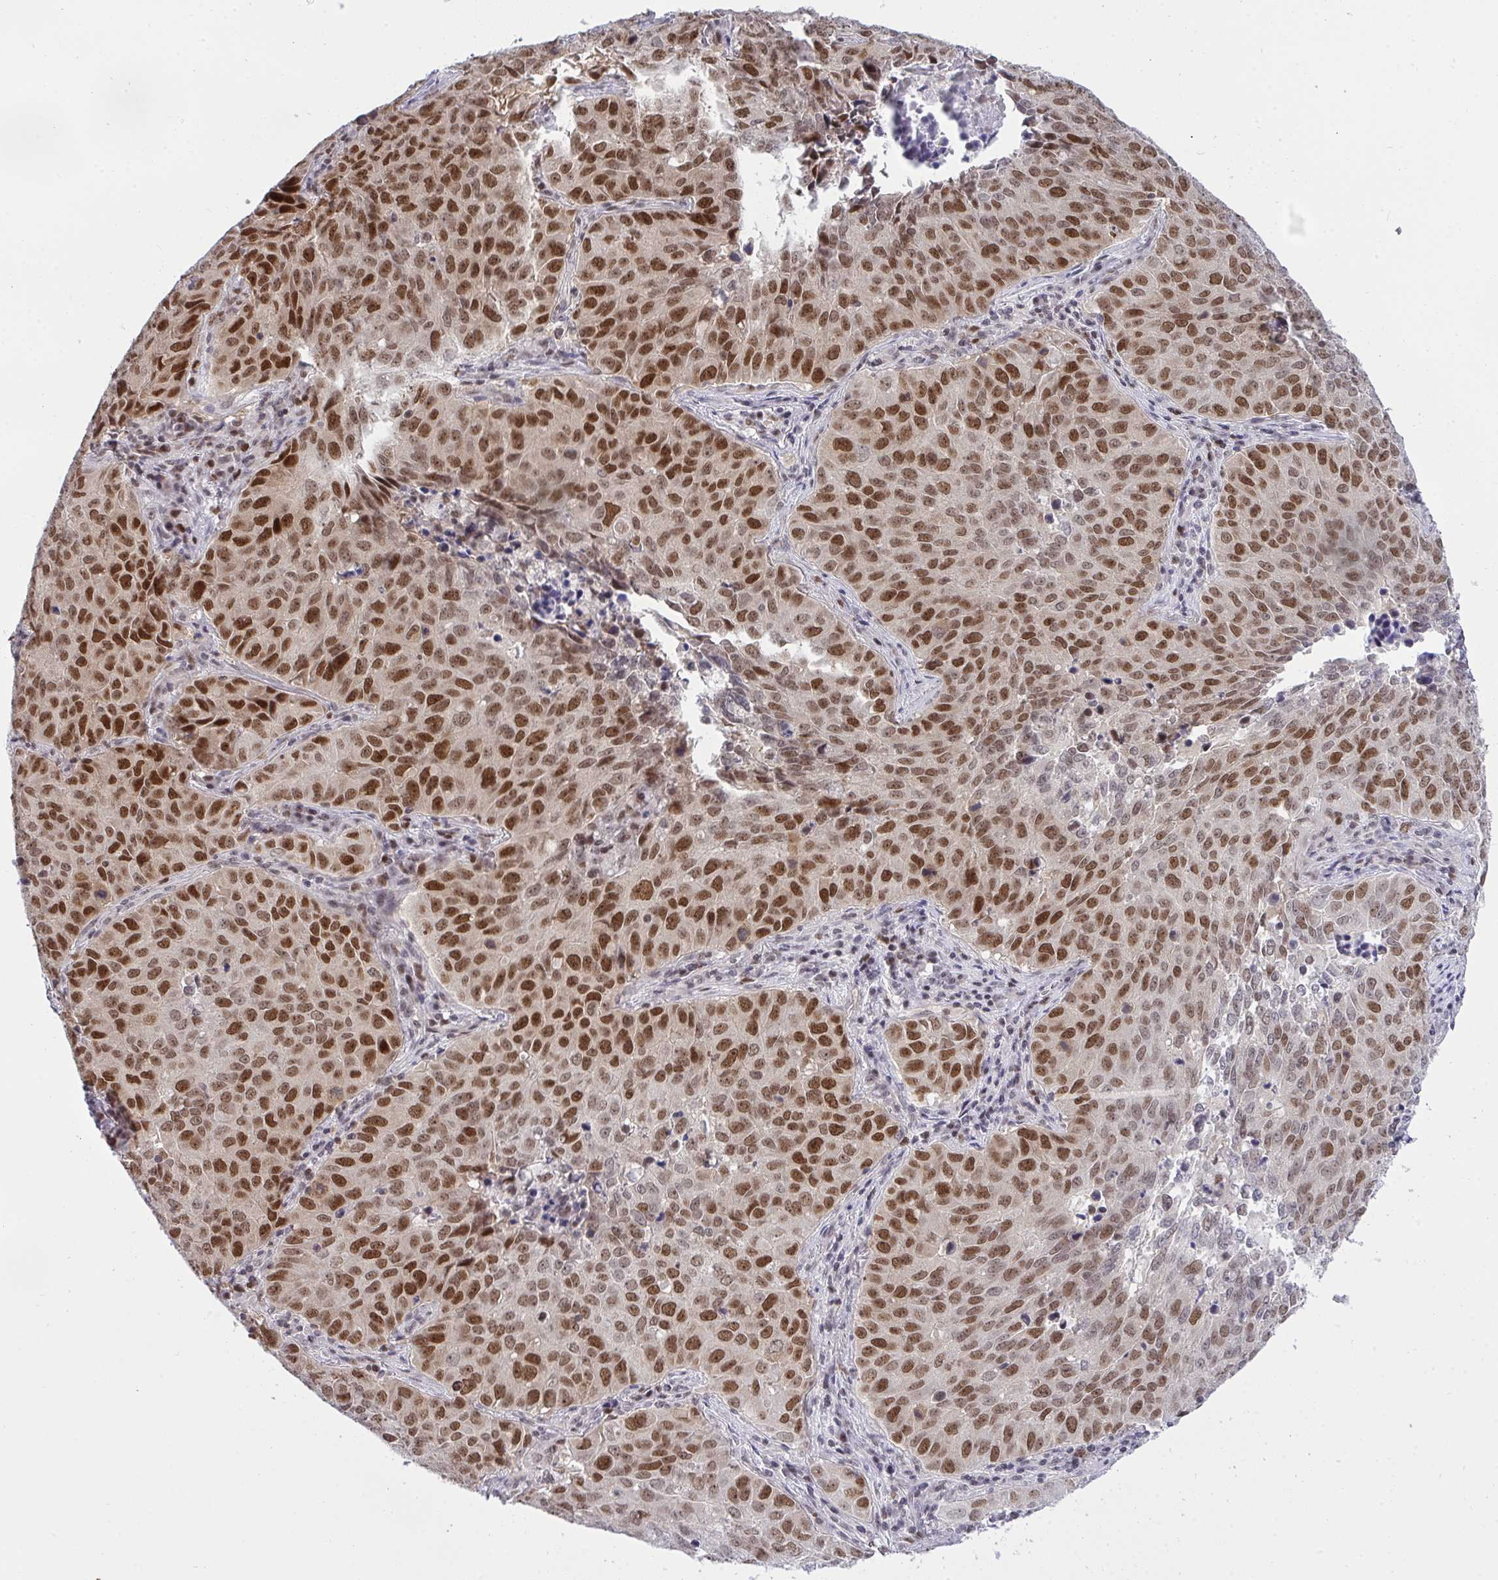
{"staining": {"intensity": "moderate", "quantity": ">75%", "location": "nuclear"}, "tissue": "lung cancer", "cell_type": "Tumor cells", "image_type": "cancer", "snomed": [{"axis": "morphology", "description": "Adenocarcinoma, NOS"}, {"axis": "topography", "description": "Lung"}], "caption": "IHC histopathology image of human lung adenocarcinoma stained for a protein (brown), which displays medium levels of moderate nuclear positivity in about >75% of tumor cells.", "gene": "RFC4", "patient": {"sex": "female", "age": 50}}